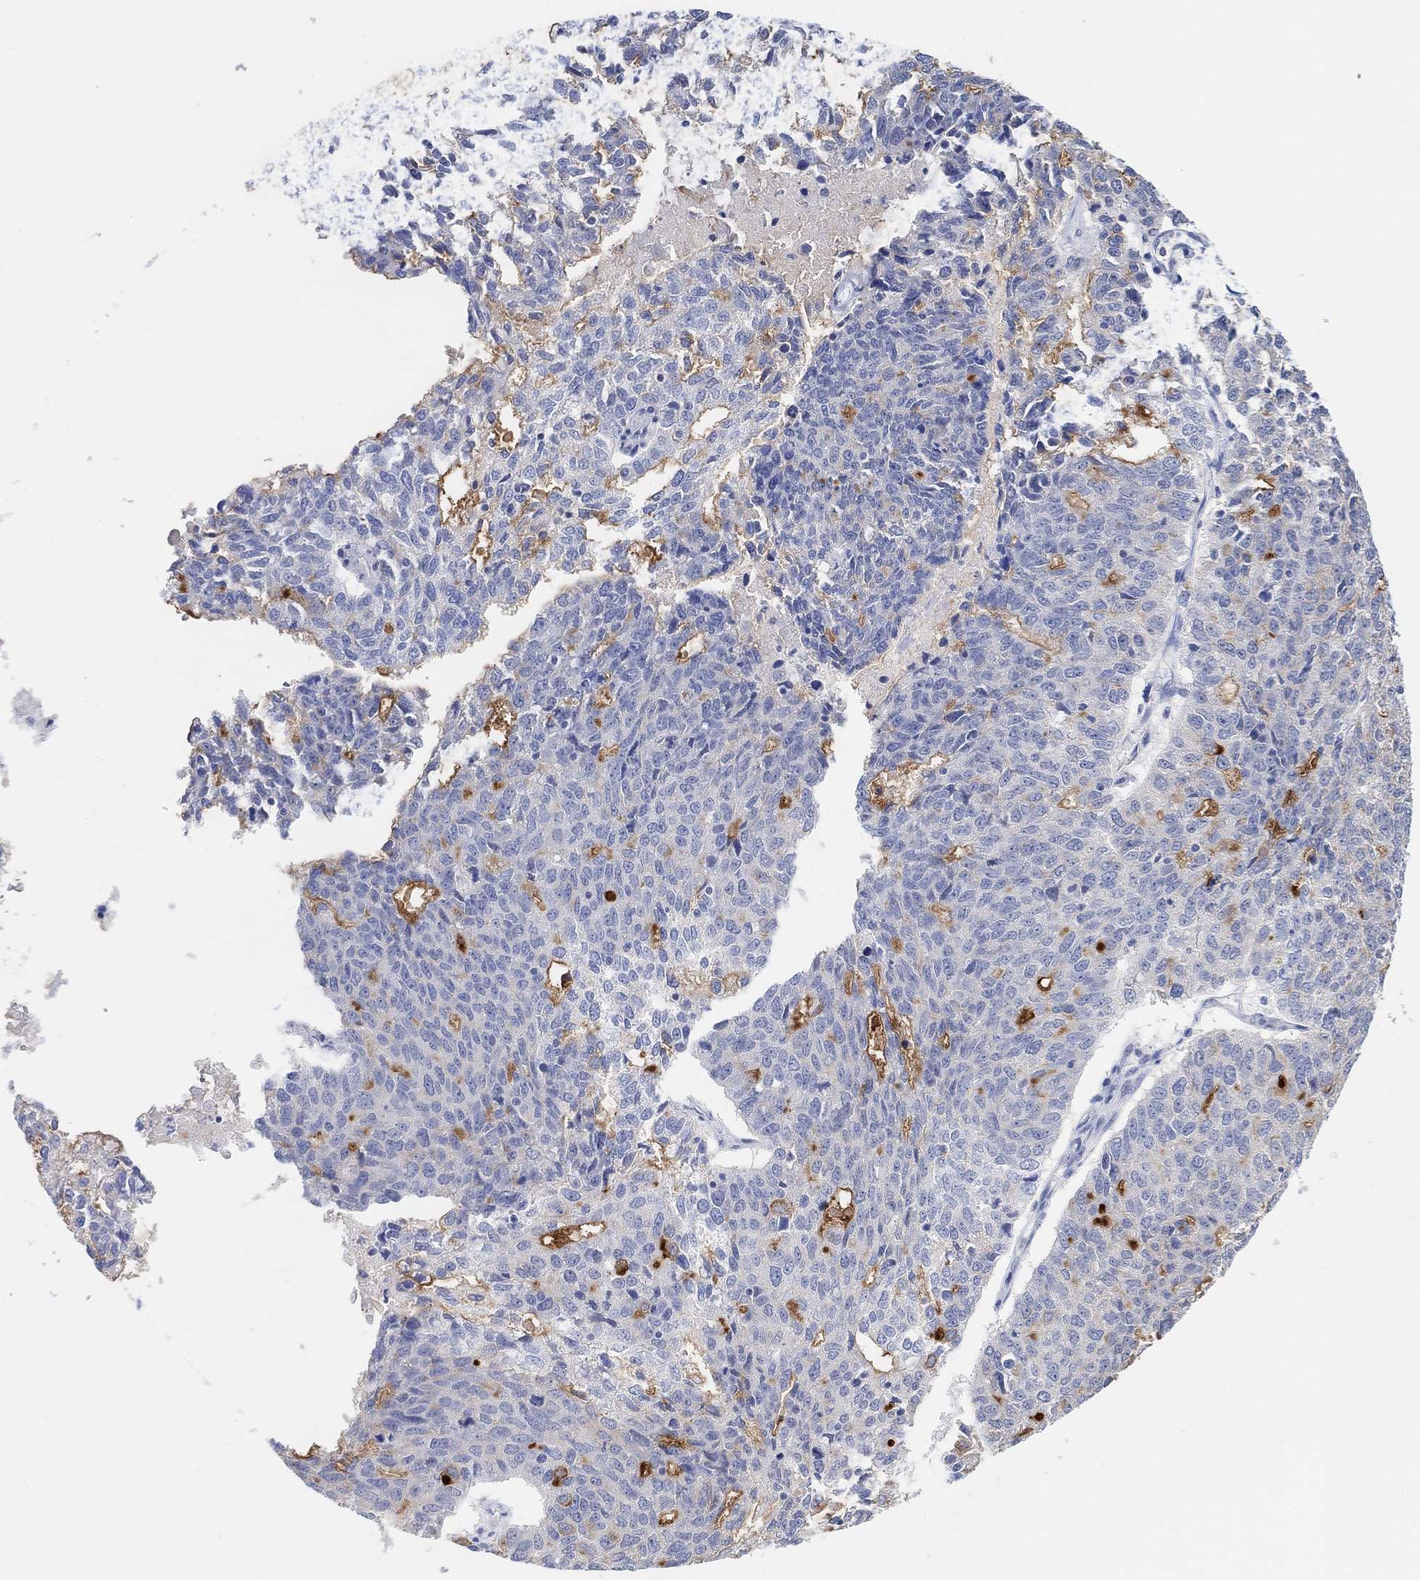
{"staining": {"intensity": "moderate", "quantity": "<25%", "location": "cytoplasmic/membranous"}, "tissue": "ovarian cancer", "cell_type": "Tumor cells", "image_type": "cancer", "snomed": [{"axis": "morphology", "description": "Cystadenocarcinoma, serous, NOS"}, {"axis": "topography", "description": "Ovary"}], "caption": "Human ovarian cancer (serous cystadenocarcinoma) stained with a protein marker demonstrates moderate staining in tumor cells.", "gene": "MUC1", "patient": {"sex": "female", "age": 71}}